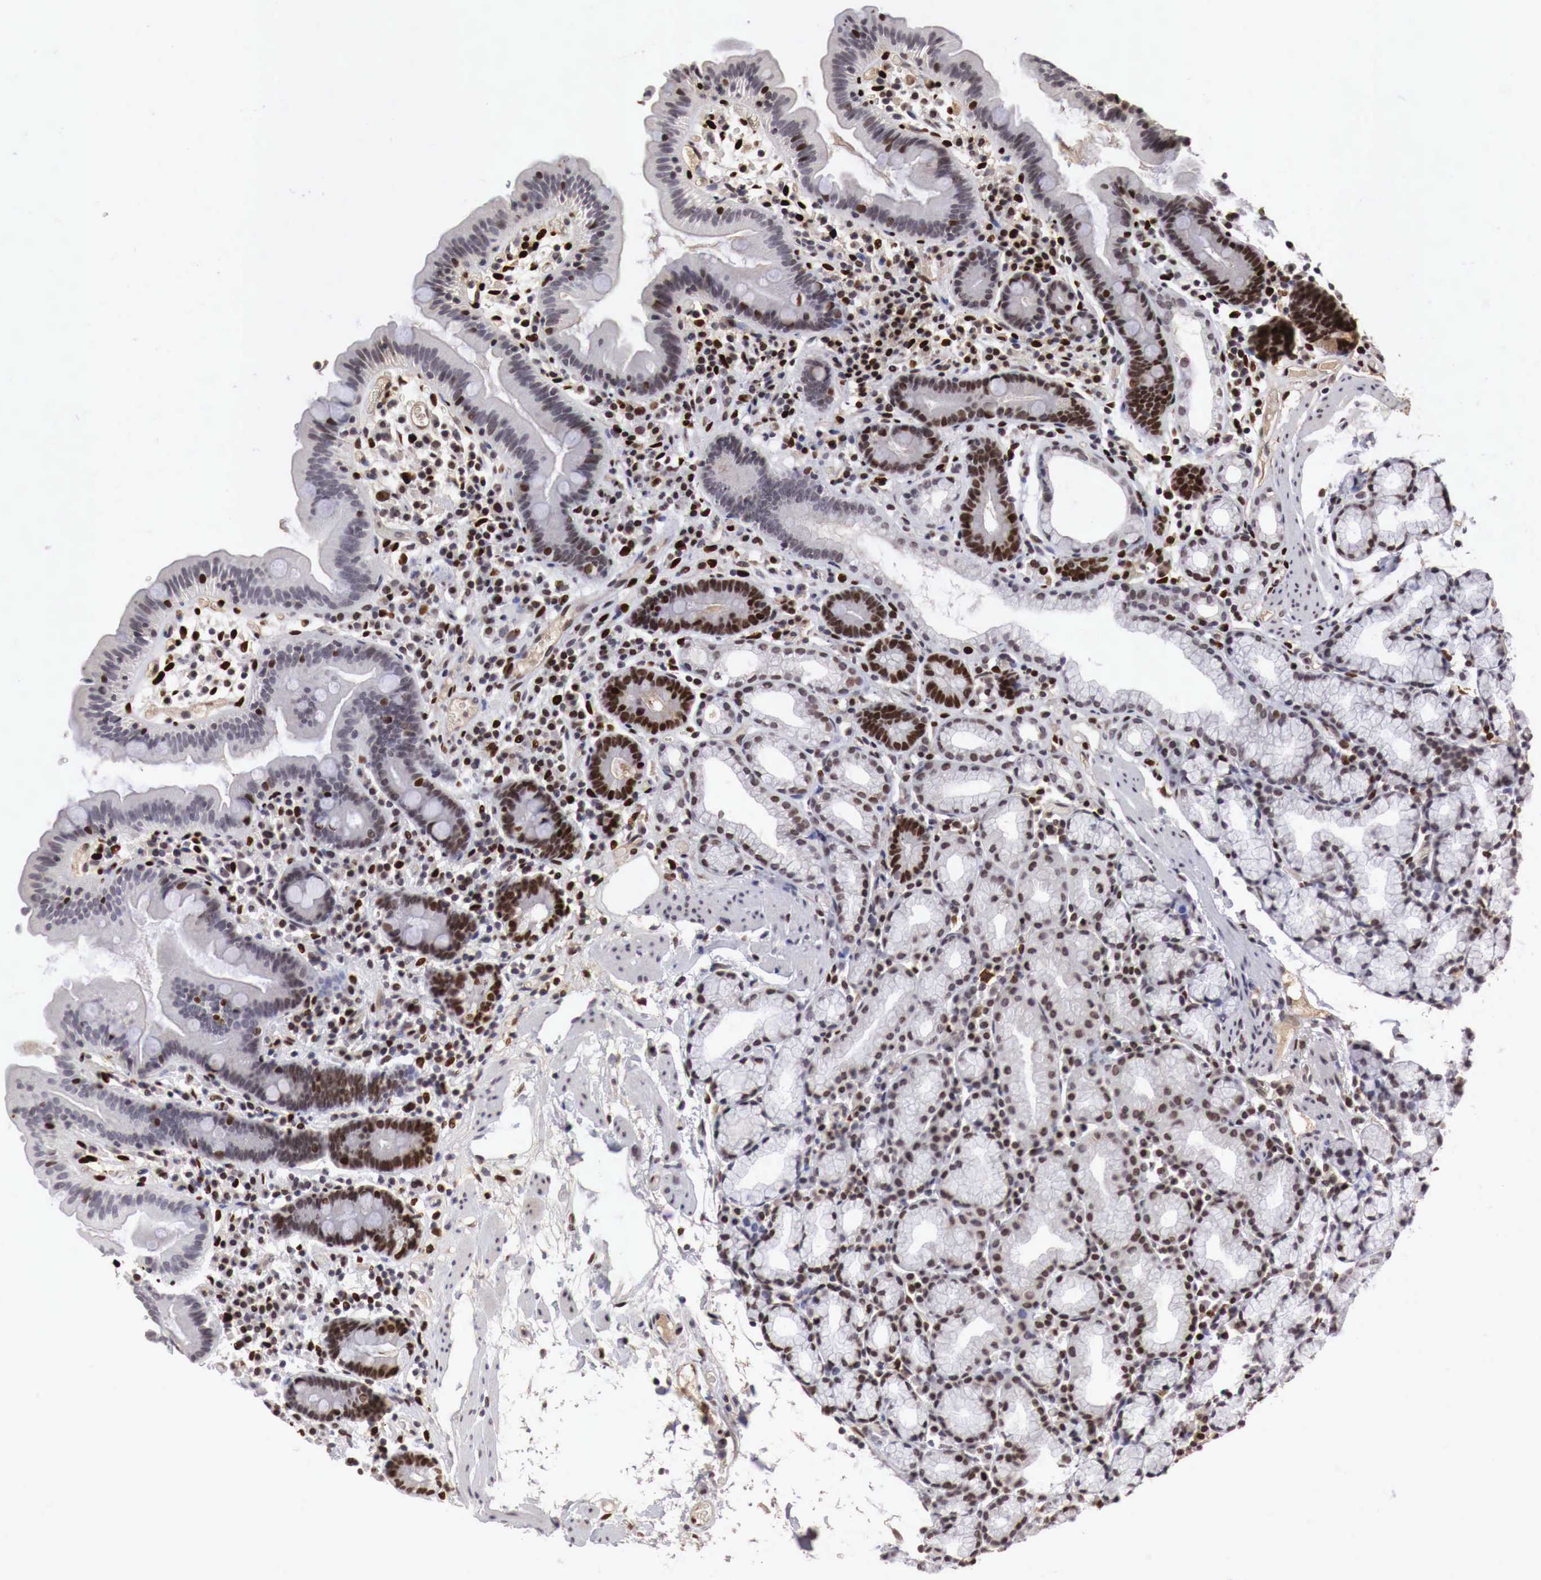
{"staining": {"intensity": "strong", "quantity": "25%-75%", "location": "nuclear"}, "tissue": "duodenum", "cell_type": "Glandular cells", "image_type": "normal", "snomed": [{"axis": "morphology", "description": "Normal tissue, NOS"}, {"axis": "topography", "description": "Duodenum"}], "caption": "This is a photomicrograph of immunohistochemistry (IHC) staining of unremarkable duodenum, which shows strong staining in the nuclear of glandular cells.", "gene": "DACH2", "patient": {"sex": "female", "age": 48}}